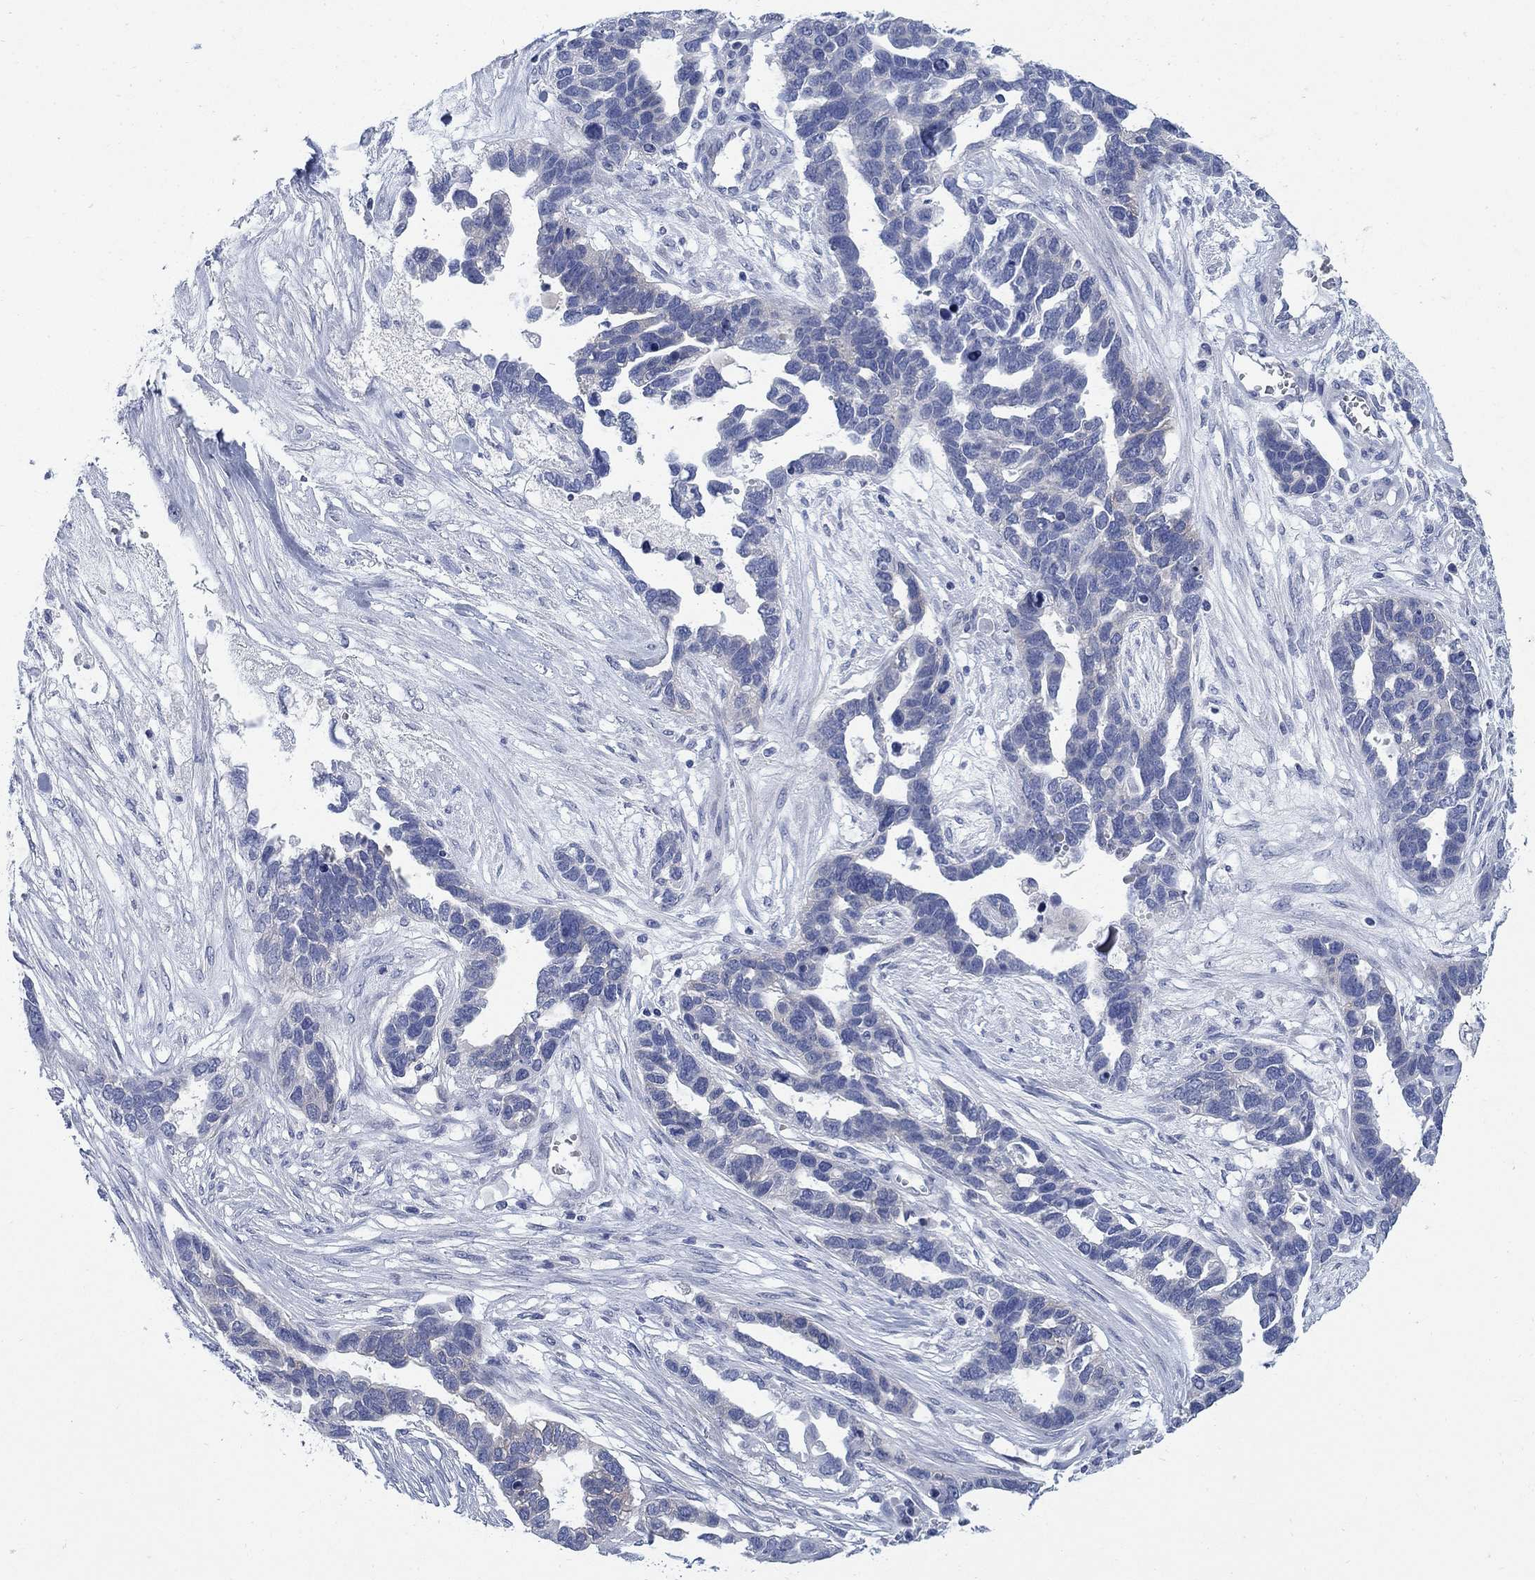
{"staining": {"intensity": "negative", "quantity": "none", "location": "none"}, "tissue": "ovarian cancer", "cell_type": "Tumor cells", "image_type": "cancer", "snomed": [{"axis": "morphology", "description": "Cystadenocarcinoma, serous, NOS"}, {"axis": "topography", "description": "Ovary"}], "caption": "A high-resolution image shows immunohistochemistry (IHC) staining of ovarian serous cystadenocarcinoma, which displays no significant positivity in tumor cells.", "gene": "DNER", "patient": {"sex": "female", "age": 54}}